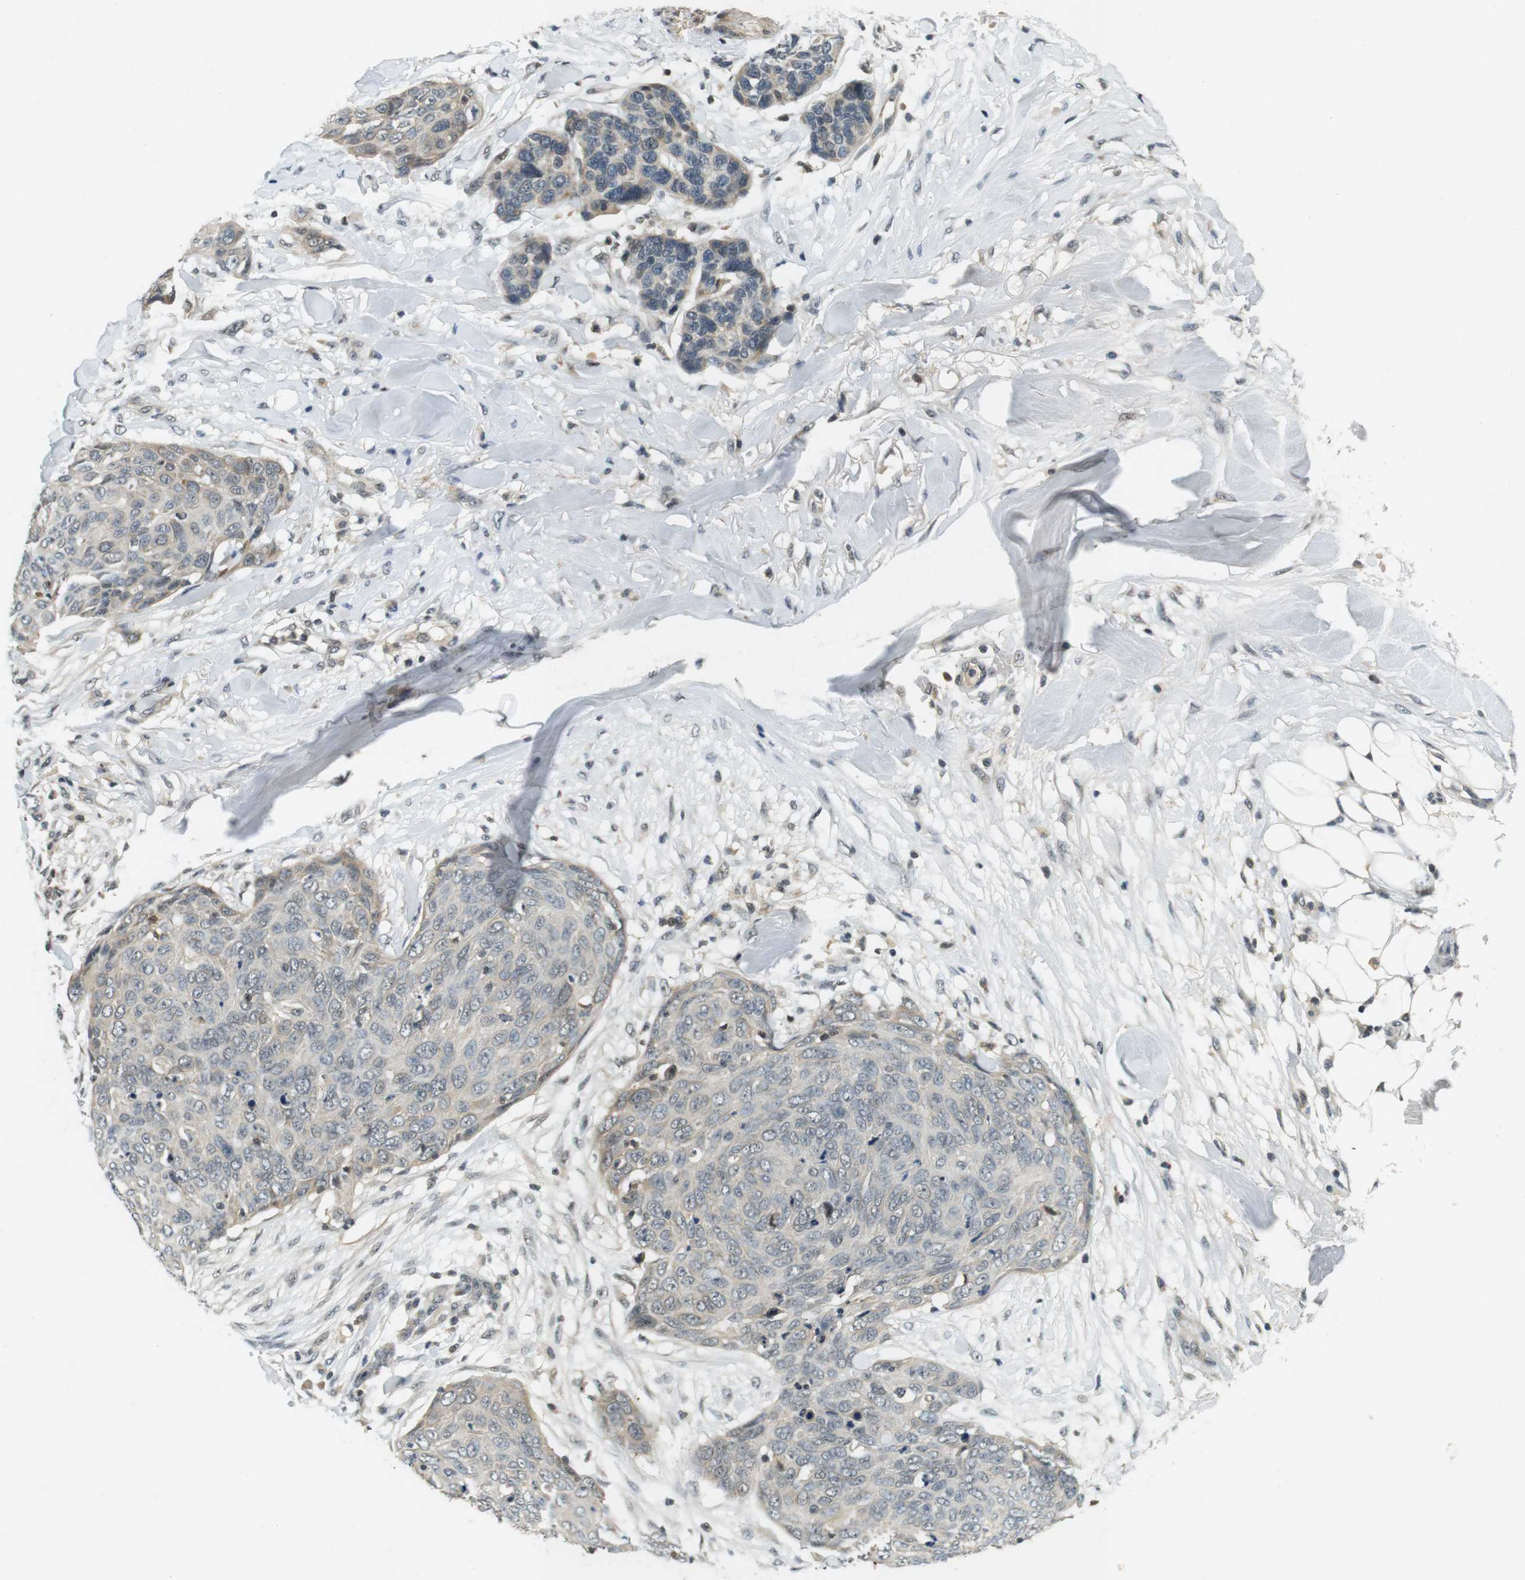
{"staining": {"intensity": "weak", "quantity": "<25%", "location": "cytoplasmic/membranous"}, "tissue": "skin cancer", "cell_type": "Tumor cells", "image_type": "cancer", "snomed": [{"axis": "morphology", "description": "Squamous cell carcinoma in situ, NOS"}, {"axis": "morphology", "description": "Squamous cell carcinoma, NOS"}, {"axis": "topography", "description": "Skin"}], "caption": "Human skin cancer (squamous cell carcinoma) stained for a protein using IHC displays no staining in tumor cells.", "gene": "BRD4", "patient": {"sex": "male", "age": 93}}